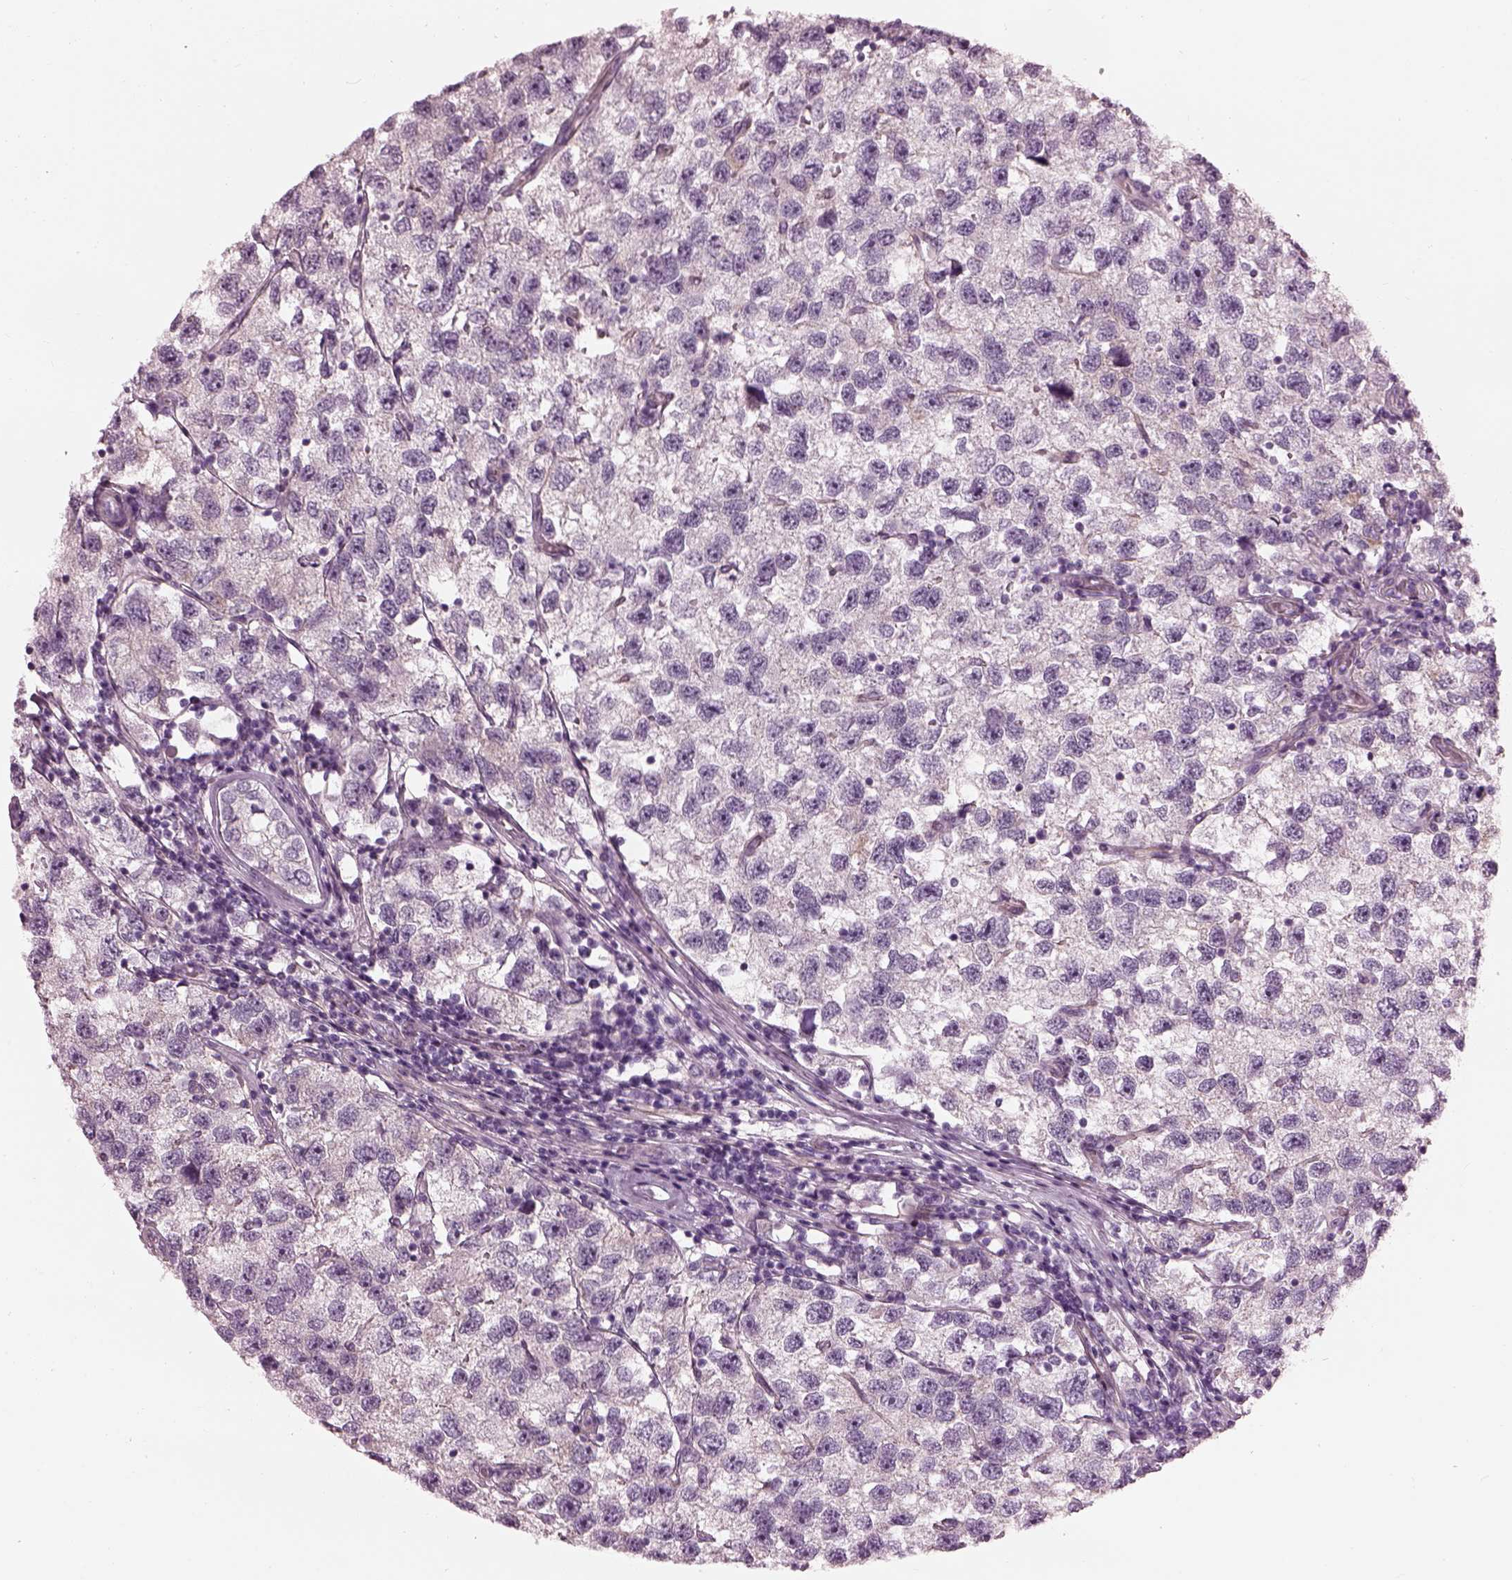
{"staining": {"intensity": "negative", "quantity": "none", "location": "none"}, "tissue": "testis cancer", "cell_type": "Tumor cells", "image_type": "cancer", "snomed": [{"axis": "morphology", "description": "Seminoma, NOS"}, {"axis": "topography", "description": "Testis"}], "caption": "A high-resolution histopathology image shows immunohistochemistry staining of seminoma (testis), which reveals no significant staining in tumor cells. Nuclei are stained in blue.", "gene": "BFSP1", "patient": {"sex": "male", "age": 26}}